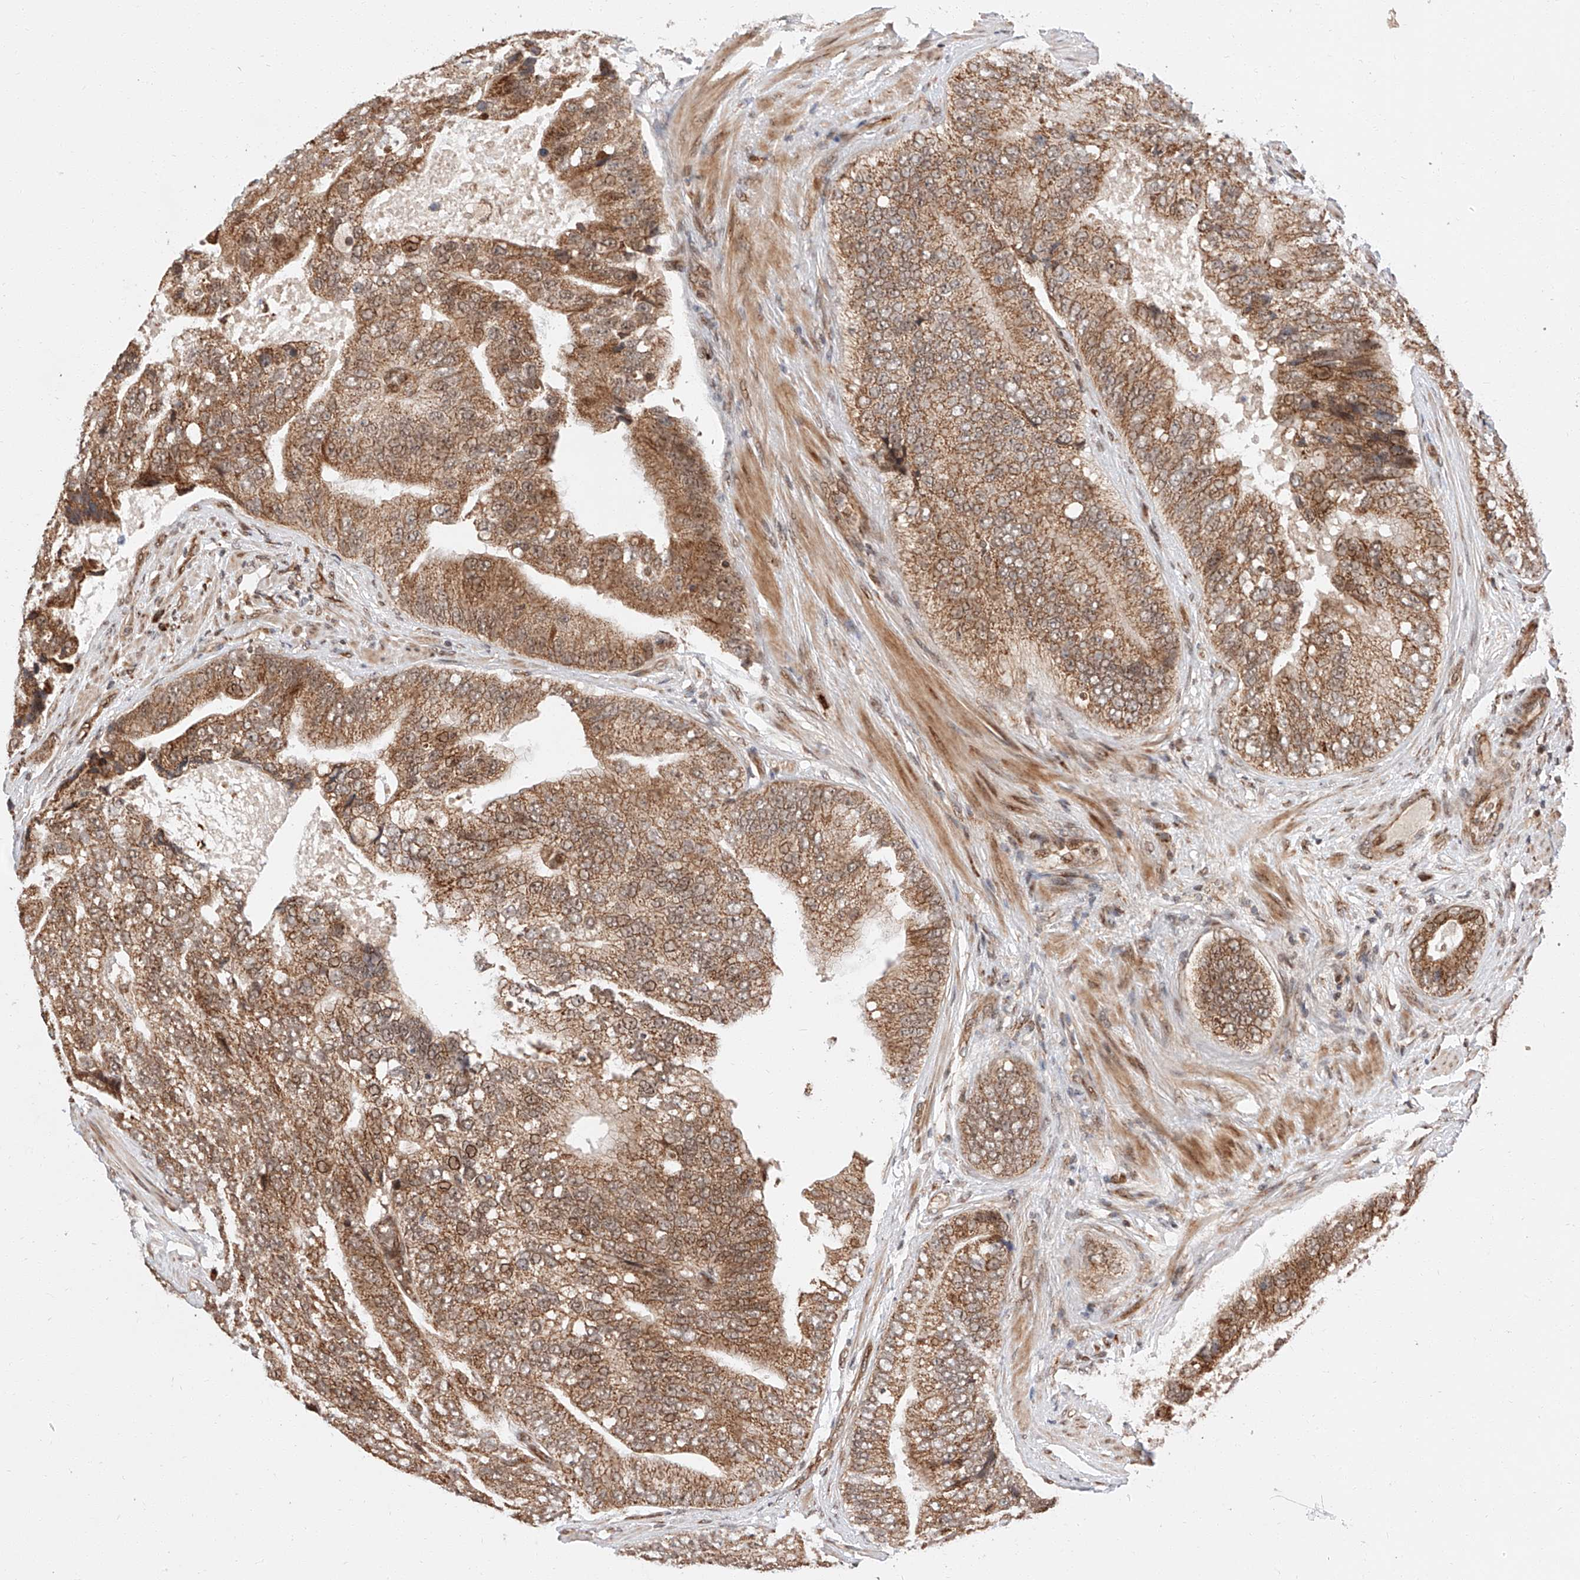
{"staining": {"intensity": "moderate", "quantity": ">75%", "location": "cytoplasmic/membranous"}, "tissue": "prostate cancer", "cell_type": "Tumor cells", "image_type": "cancer", "snomed": [{"axis": "morphology", "description": "Adenocarcinoma, High grade"}, {"axis": "topography", "description": "Prostate"}], "caption": "Immunohistochemical staining of prostate cancer (high-grade adenocarcinoma) displays medium levels of moderate cytoplasmic/membranous staining in approximately >75% of tumor cells. The staining was performed using DAB (3,3'-diaminobenzidine), with brown indicating positive protein expression. Nuclei are stained blue with hematoxylin.", "gene": "THTPA", "patient": {"sex": "male", "age": 70}}